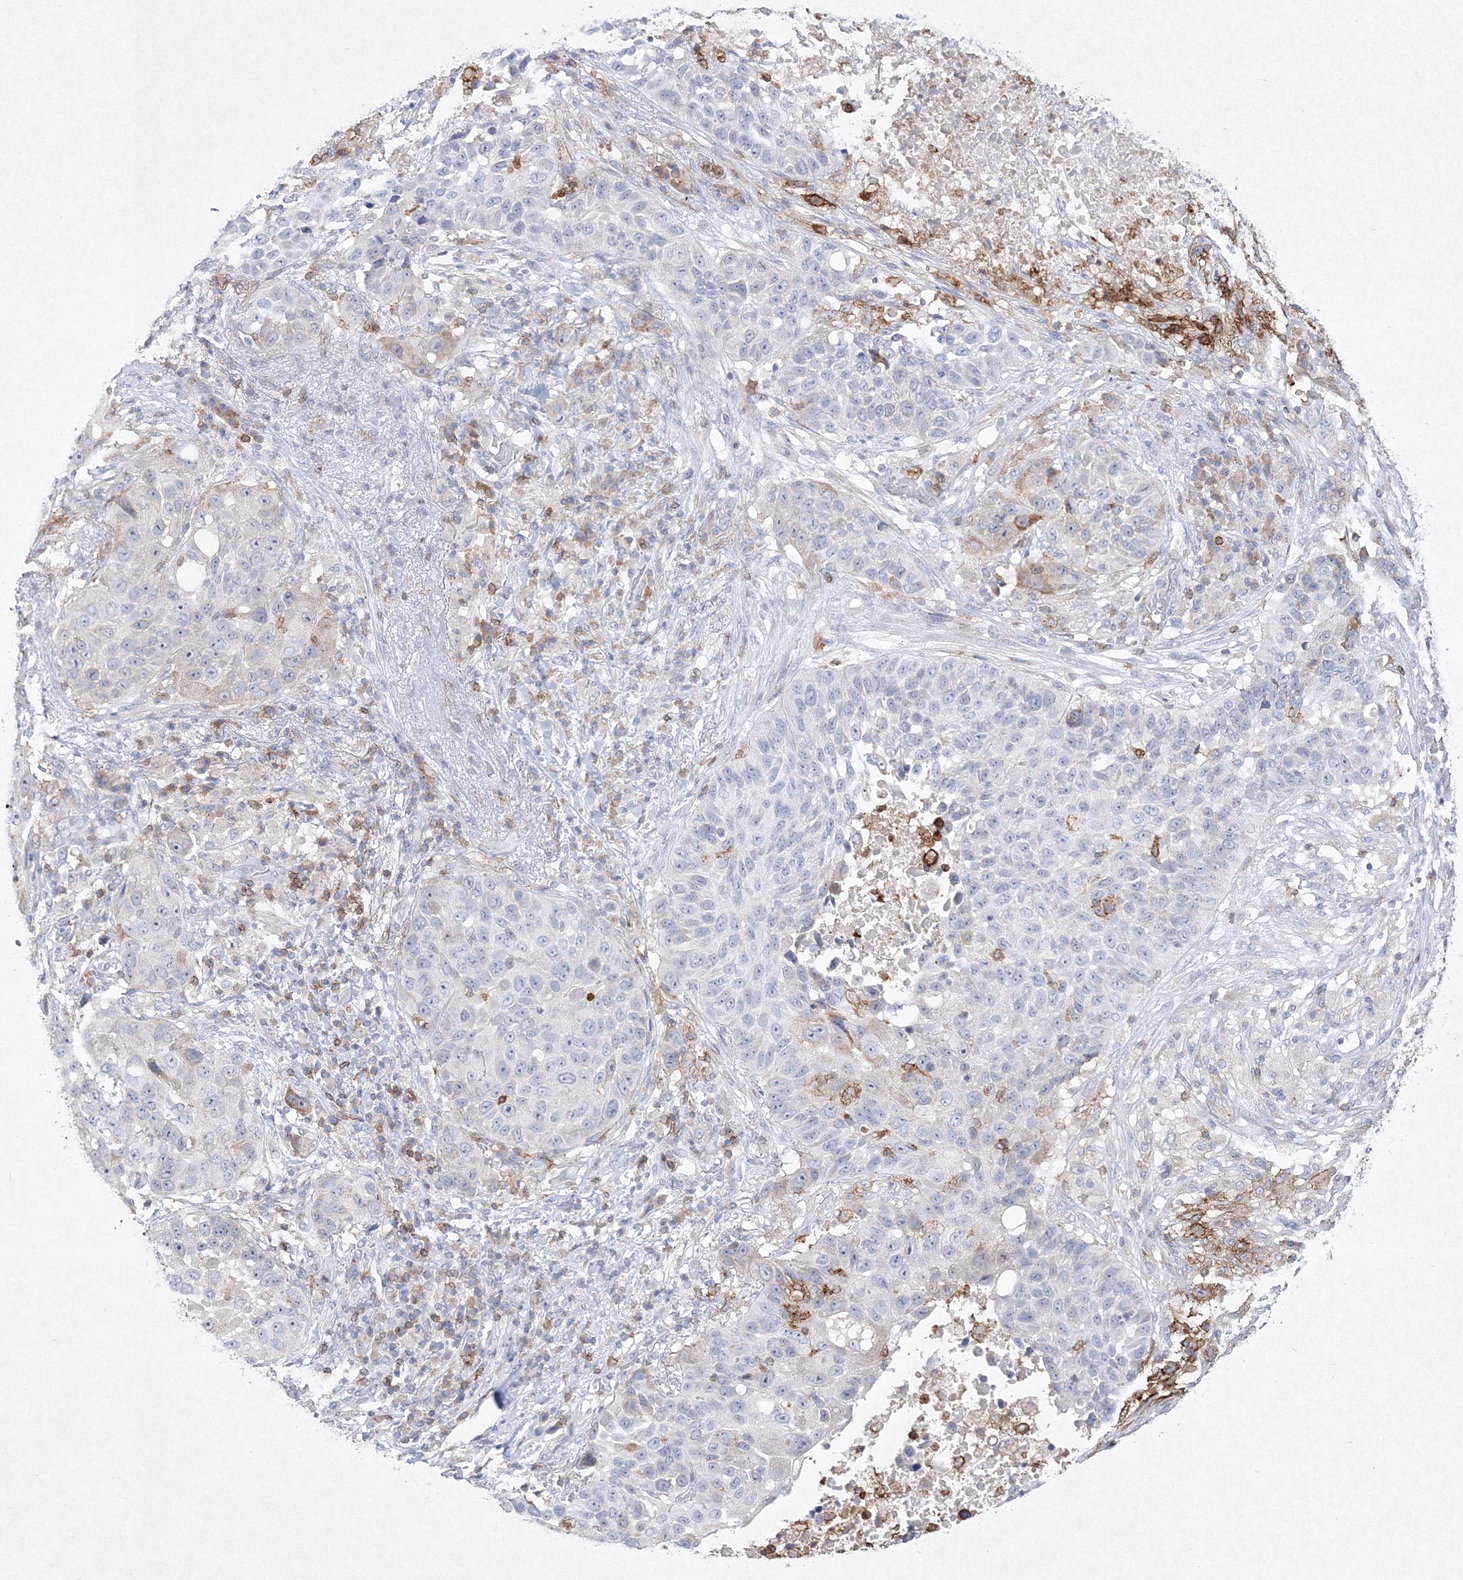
{"staining": {"intensity": "negative", "quantity": "none", "location": "none"}, "tissue": "lung cancer", "cell_type": "Tumor cells", "image_type": "cancer", "snomed": [{"axis": "morphology", "description": "Squamous cell carcinoma, NOS"}, {"axis": "topography", "description": "Lung"}], "caption": "Protein analysis of lung squamous cell carcinoma shows no significant expression in tumor cells.", "gene": "HCST", "patient": {"sex": "male", "age": 57}}